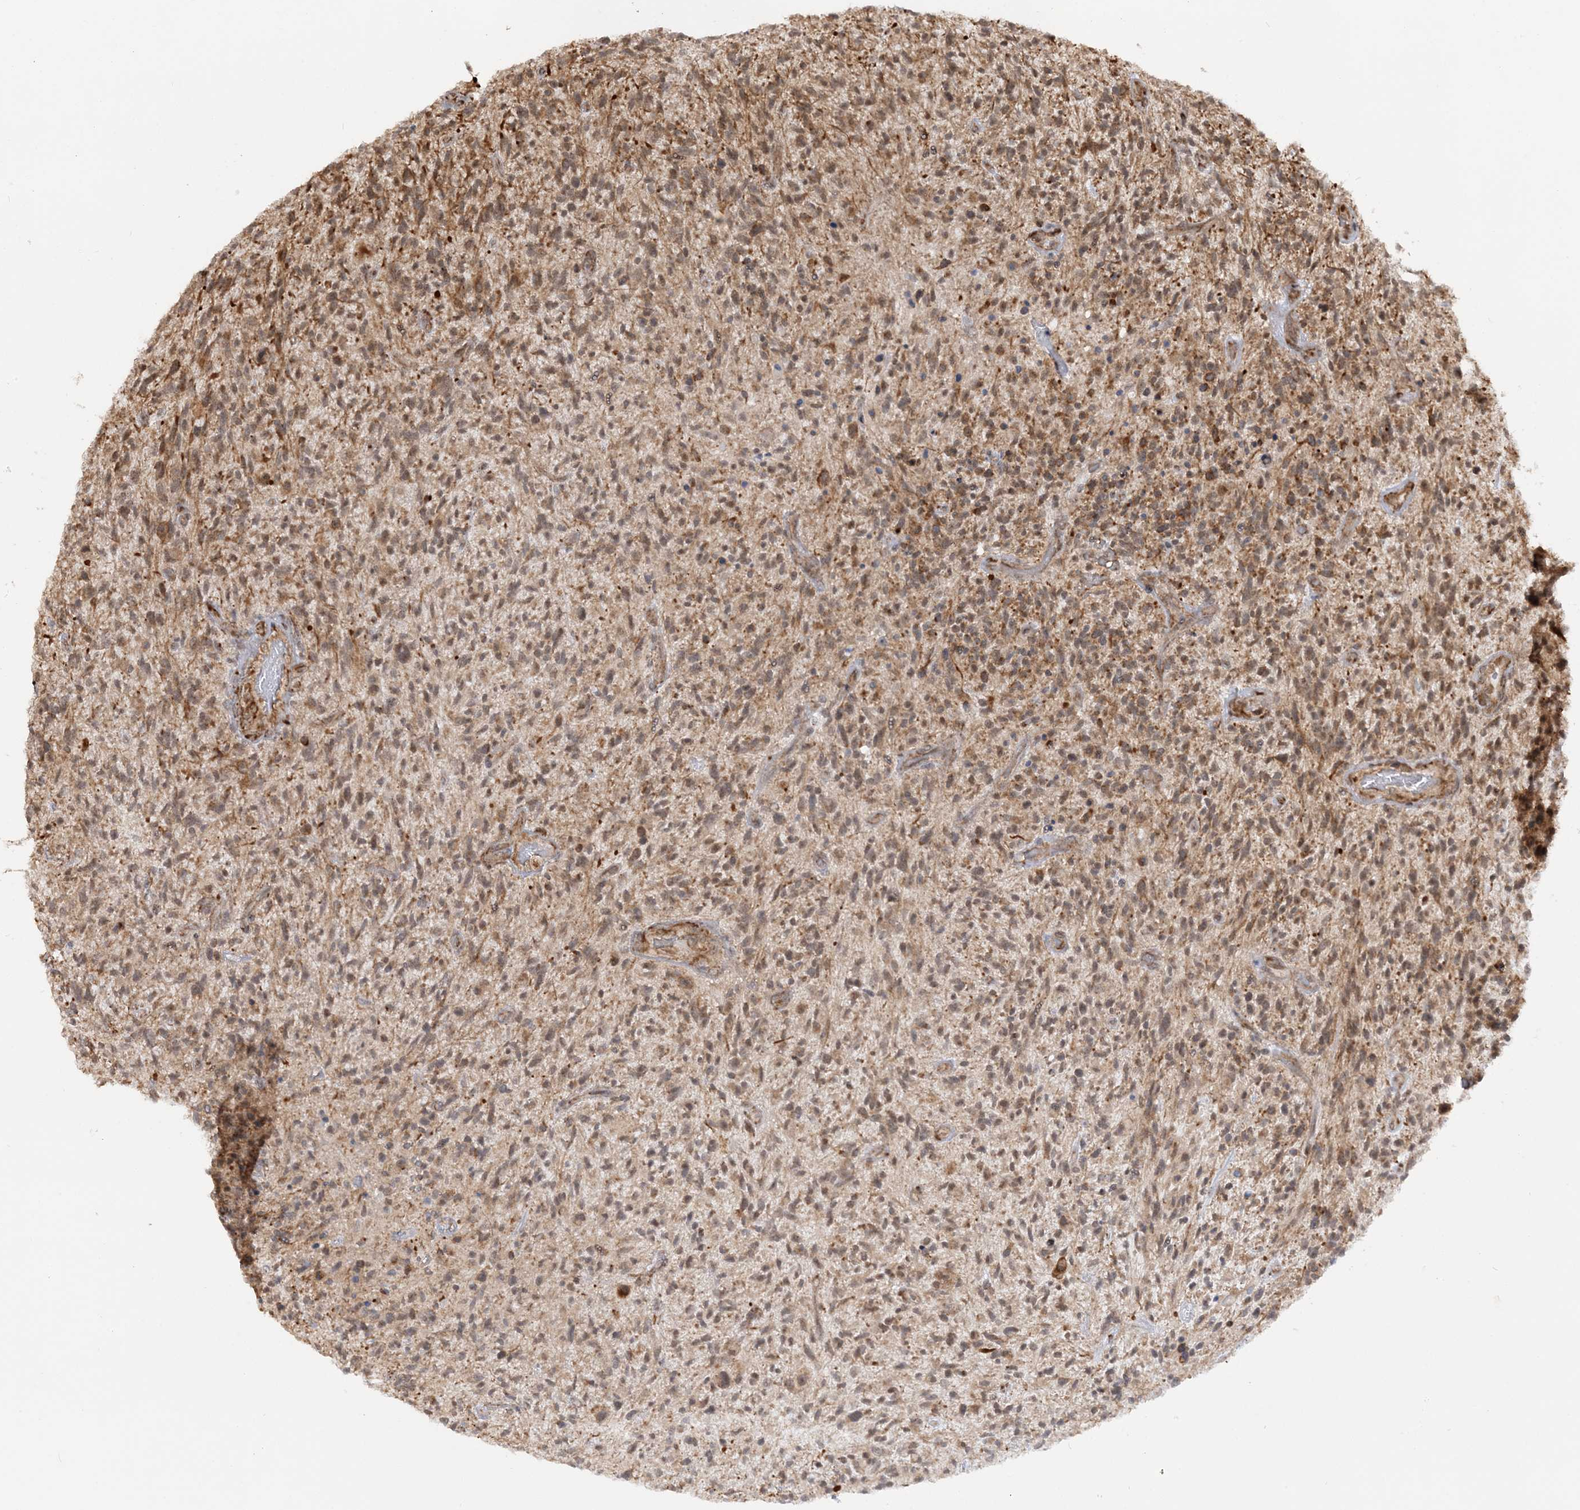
{"staining": {"intensity": "moderate", "quantity": ">75%", "location": "cytoplasmic/membranous"}, "tissue": "glioma", "cell_type": "Tumor cells", "image_type": "cancer", "snomed": [{"axis": "morphology", "description": "Glioma, malignant, High grade"}, {"axis": "topography", "description": "Brain"}], "caption": "IHC photomicrograph of neoplastic tissue: malignant high-grade glioma stained using IHC demonstrates medium levels of moderate protein expression localized specifically in the cytoplasmic/membranous of tumor cells, appearing as a cytoplasmic/membranous brown color.", "gene": "MRPL47", "patient": {"sex": "male", "age": 47}}